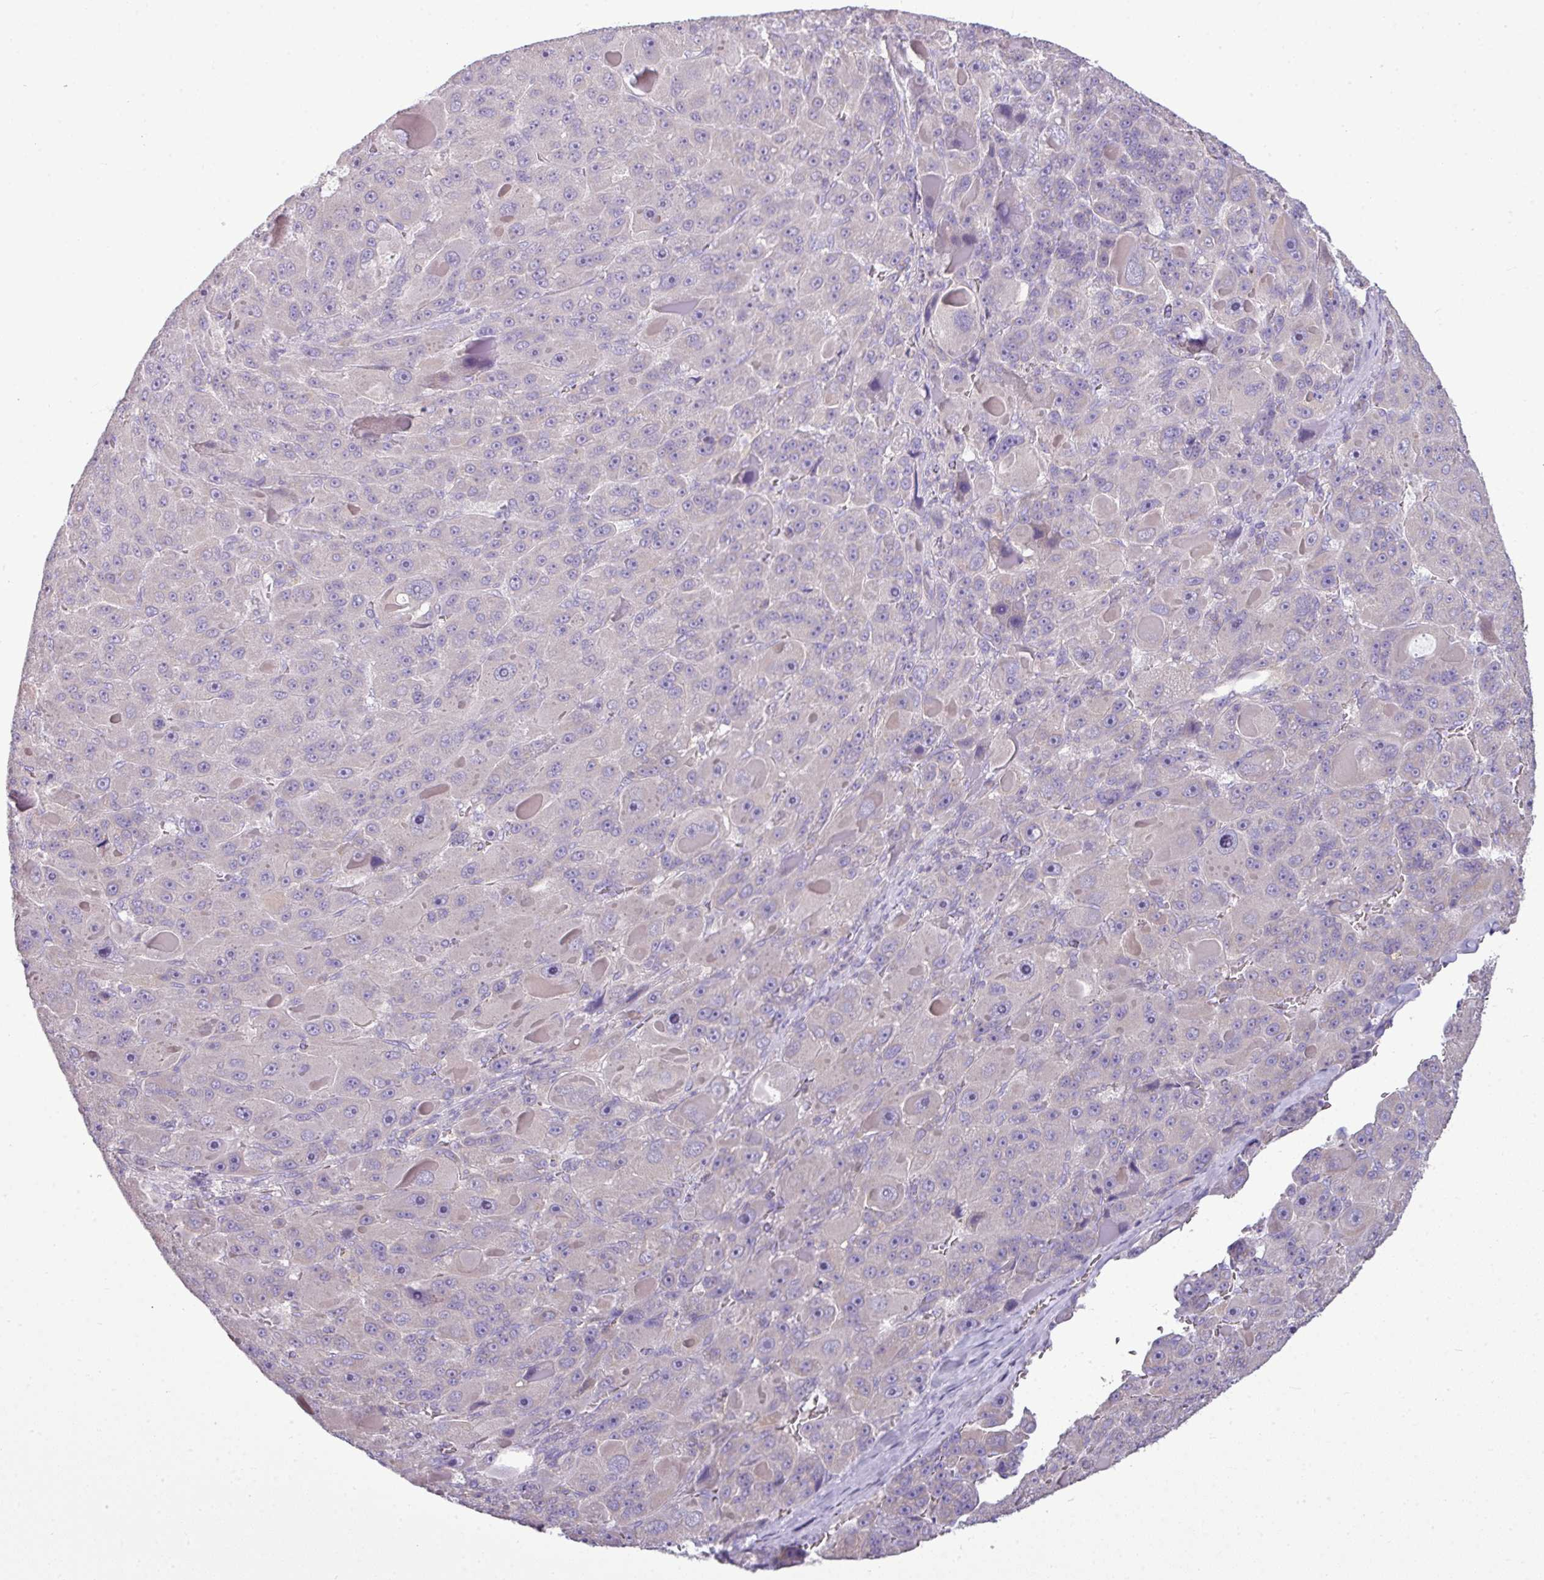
{"staining": {"intensity": "negative", "quantity": "none", "location": "none"}, "tissue": "liver cancer", "cell_type": "Tumor cells", "image_type": "cancer", "snomed": [{"axis": "morphology", "description": "Carcinoma, Hepatocellular, NOS"}, {"axis": "topography", "description": "Liver"}], "caption": "Immunohistochemistry image of neoplastic tissue: human liver hepatocellular carcinoma stained with DAB shows no significant protein positivity in tumor cells.", "gene": "STAT5A", "patient": {"sex": "male", "age": 76}}